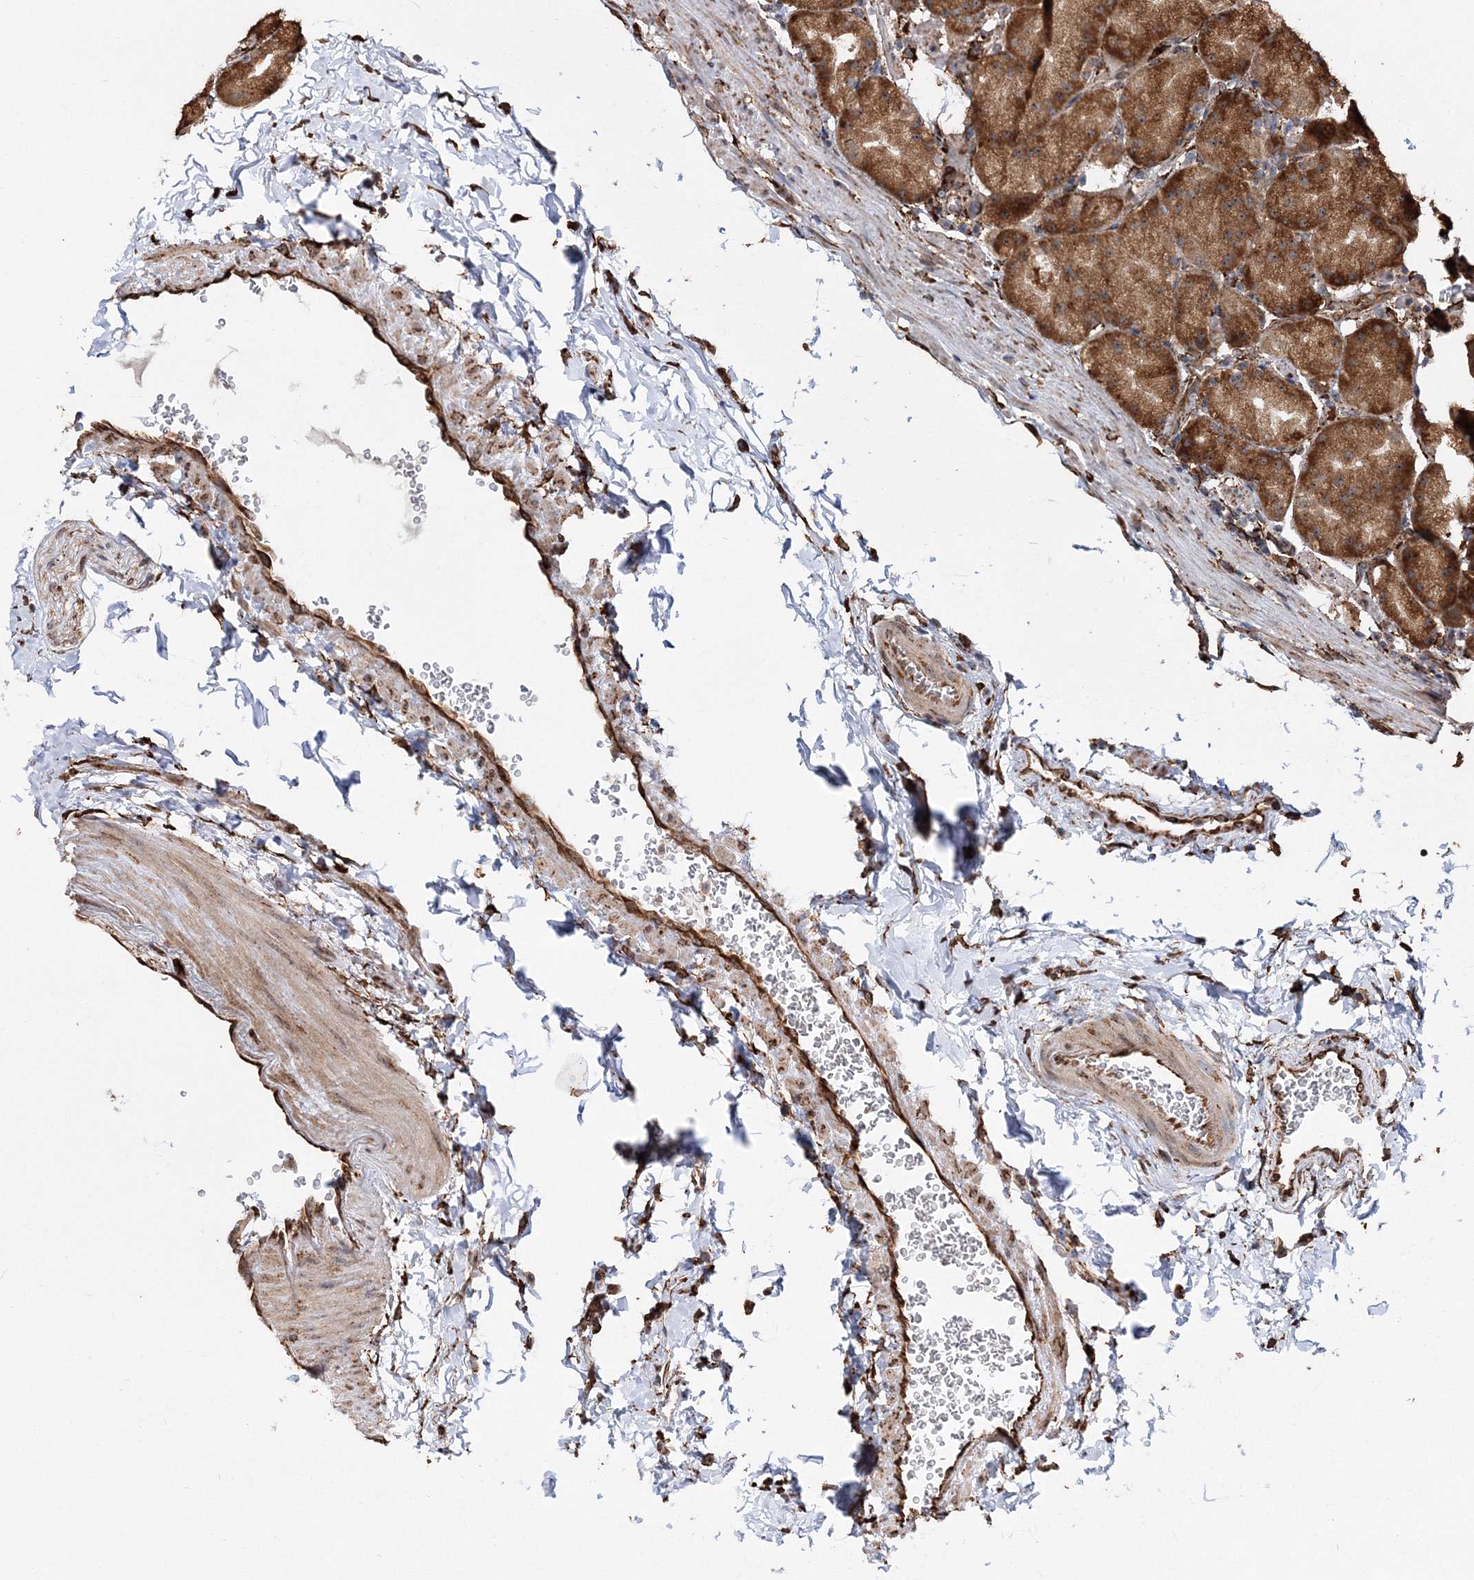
{"staining": {"intensity": "moderate", "quantity": ">75%", "location": "cytoplasmic/membranous"}, "tissue": "stomach", "cell_type": "Glandular cells", "image_type": "normal", "snomed": [{"axis": "morphology", "description": "Normal tissue, NOS"}, {"axis": "topography", "description": "Stomach, upper"}, {"axis": "topography", "description": "Stomach"}], "caption": "DAB immunohistochemical staining of benign human stomach displays moderate cytoplasmic/membranous protein expression in about >75% of glandular cells. (IHC, brightfield microscopy, high magnification).", "gene": "SCRN3", "patient": {"sex": "male", "age": 48}}